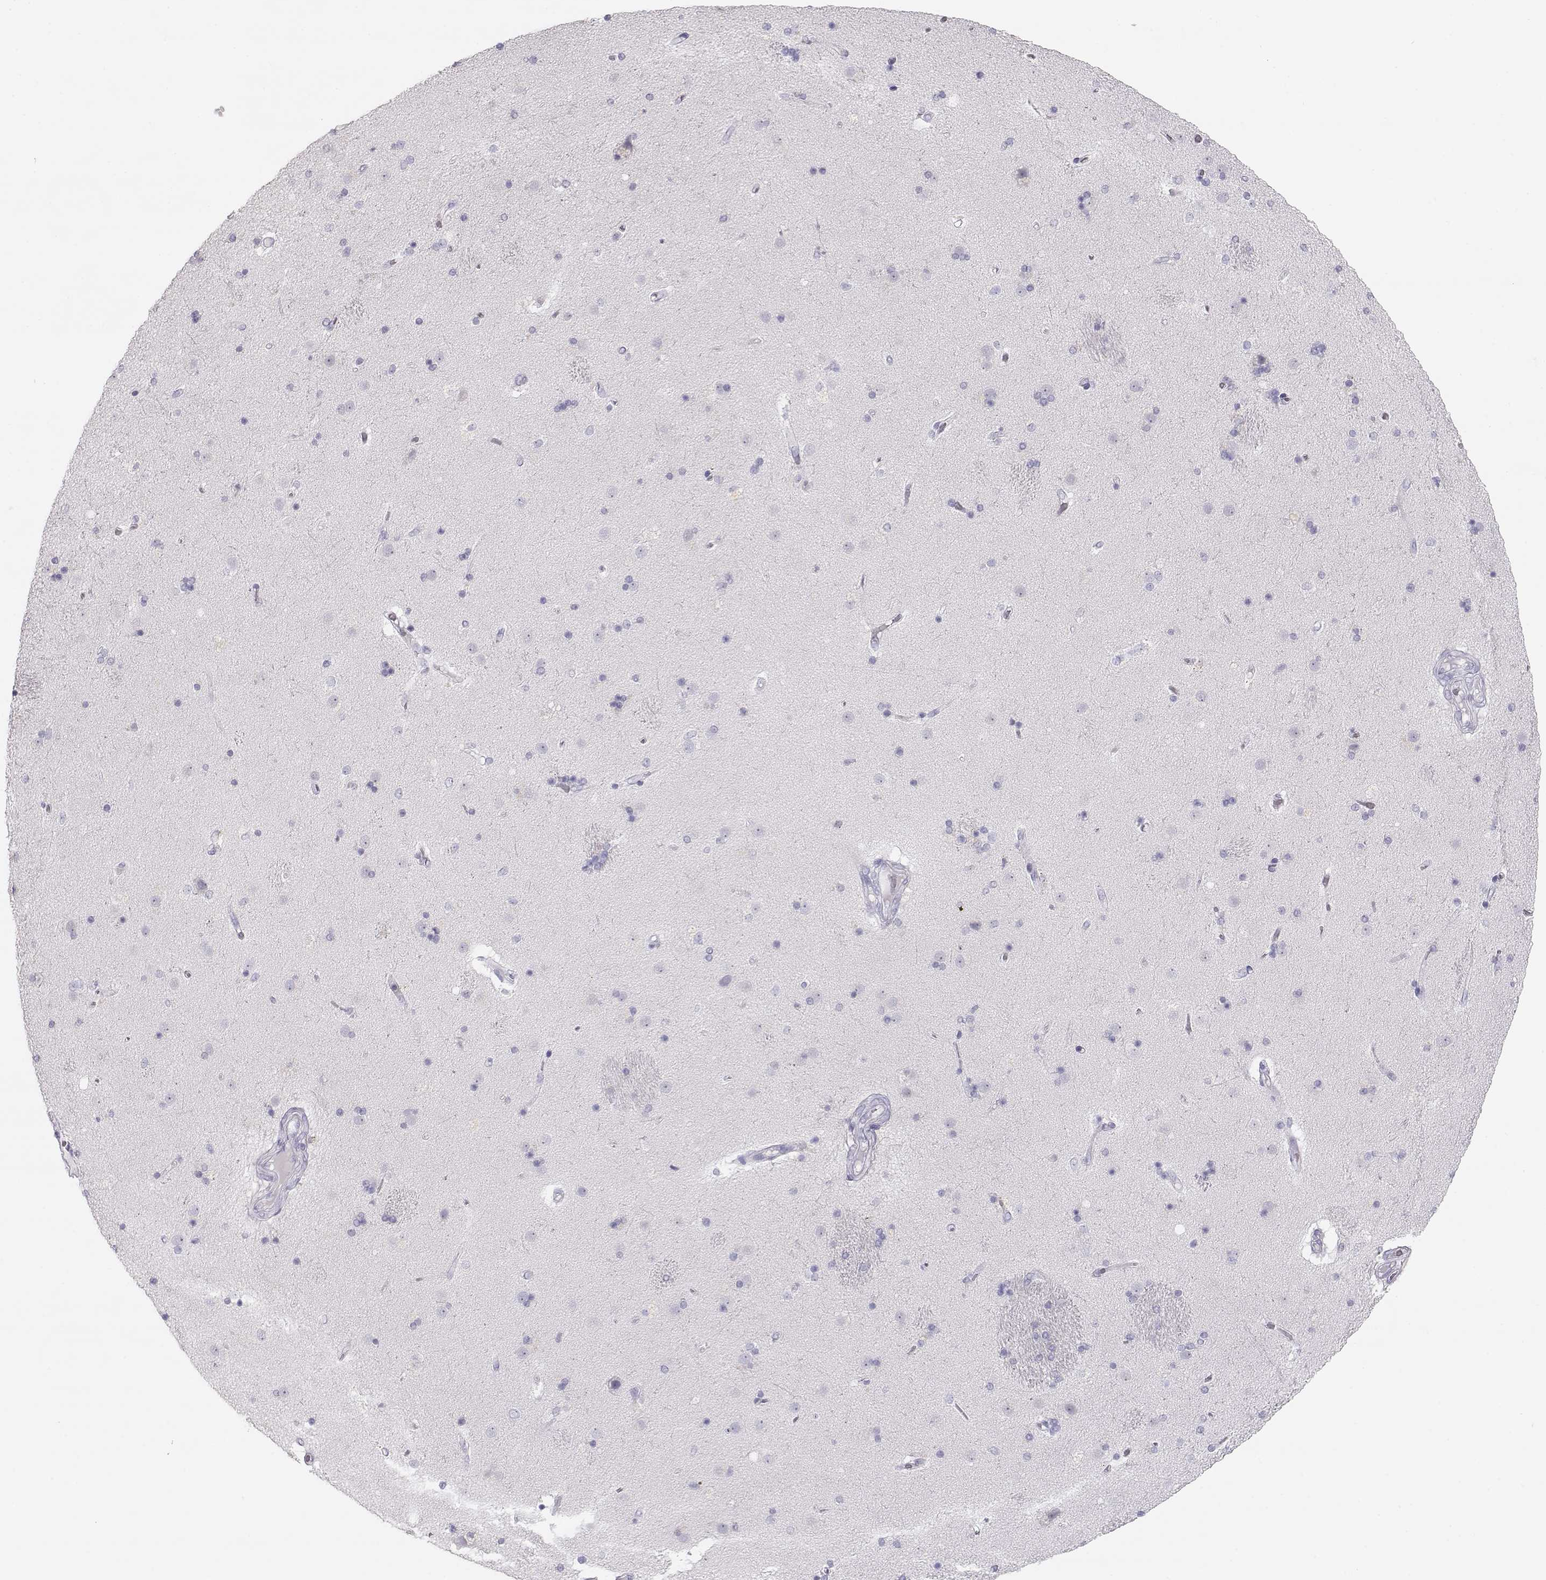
{"staining": {"intensity": "negative", "quantity": "none", "location": "none"}, "tissue": "caudate", "cell_type": "Glial cells", "image_type": "normal", "snomed": [{"axis": "morphology", "description": "Normal tissue, NOS"}, {"axis": "topography", "description": "Lateral ventricle wall"}], "caption": "The photomicrograph exhibits no staining of glial cells in unremarkable caudate. Nuclei are stained in blue.", "gene": "LEPR", "patient": {"sex": "male", "age": 54}}